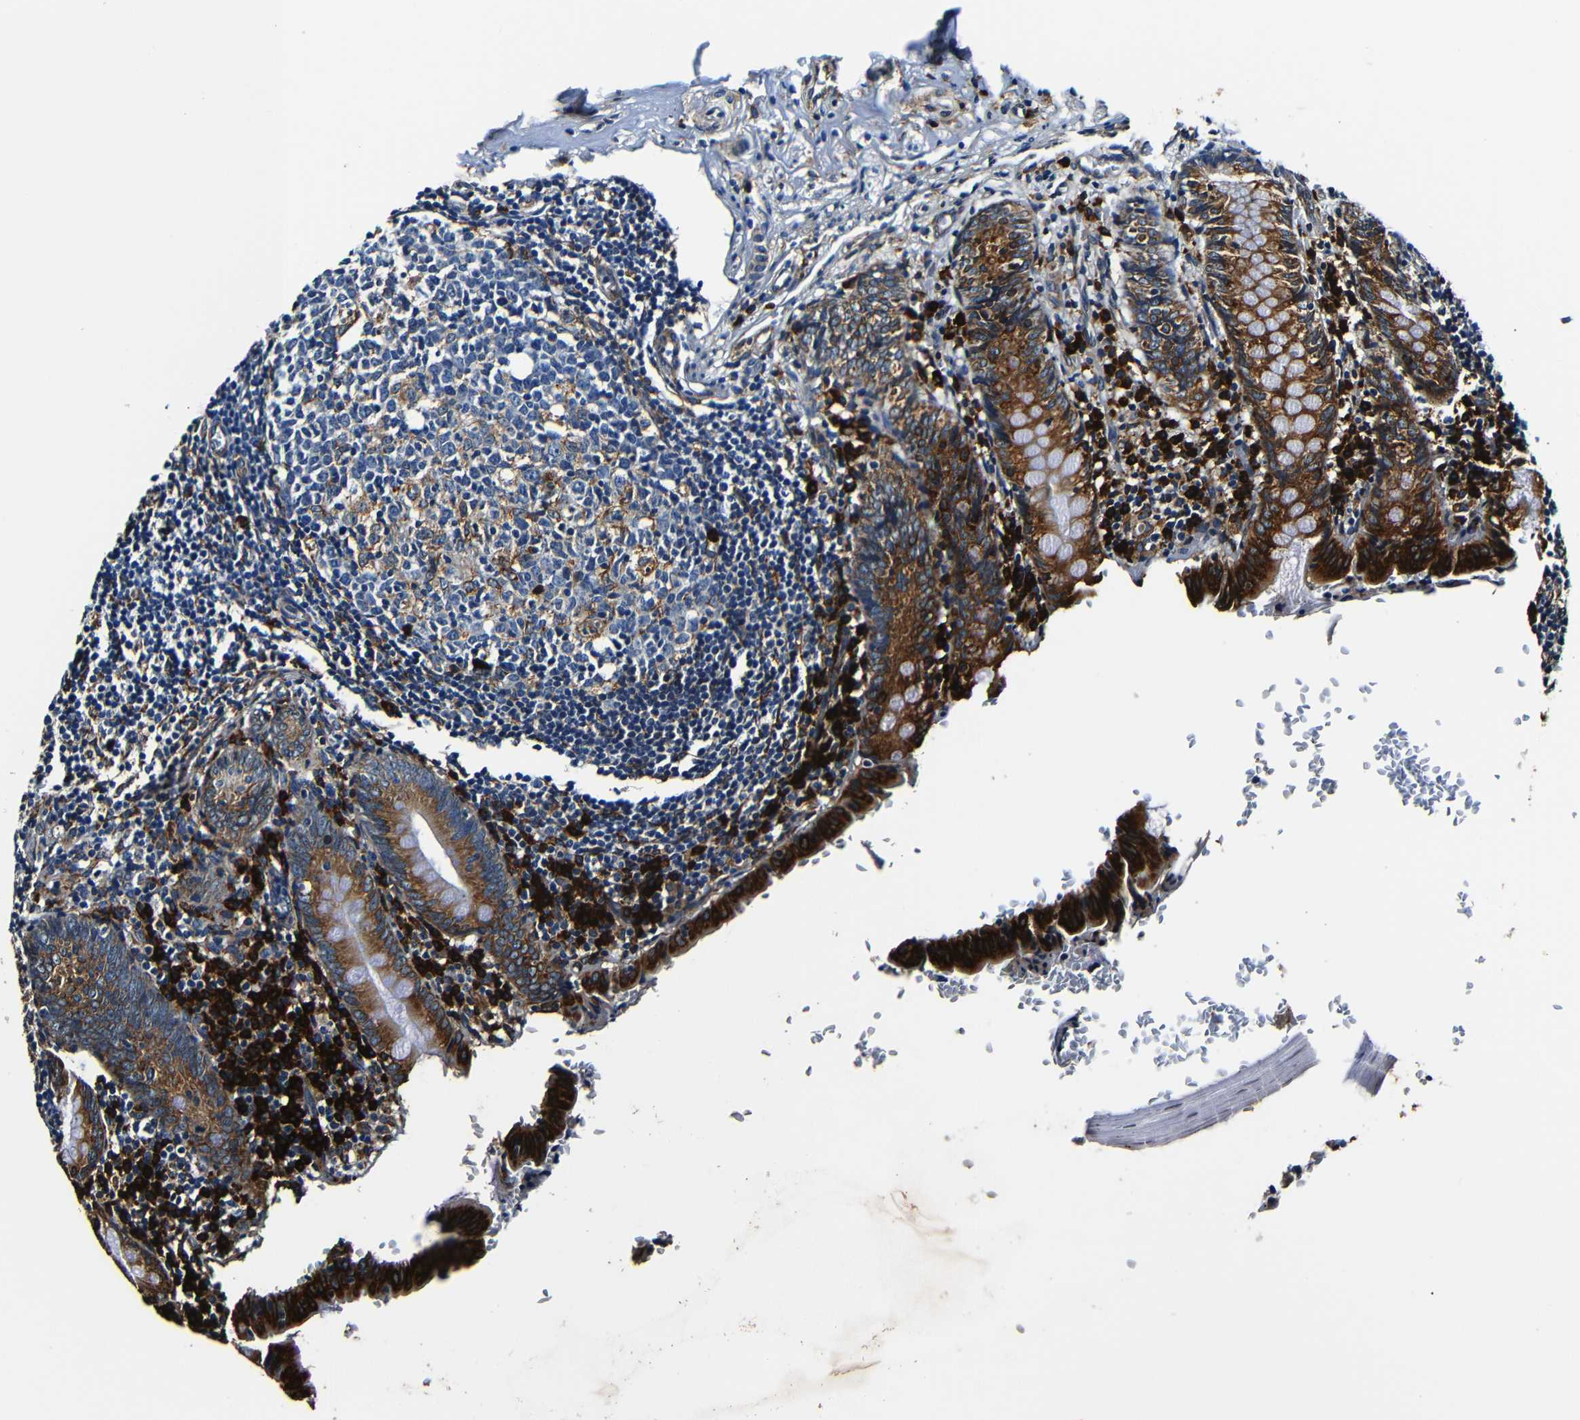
{"staining": {"intensity": "strong", "quantity": ">75%", "location": "cytoplasmic/membranous"}, "tissue": "appendix", "cell_type": "Glandular cells", "image_type": "normal", "snomed": [{"axis": "morphology", "description": "Normal tissue, NOS"}, {"axis": "topography", "description": "Appendix"}], "caption": "Appendix stained for a protein shows strong cytoplasmic/membranous positivity in glandular cells.", "gene": "RRBP1", "patient": {"sex": "female", "age": 10}}